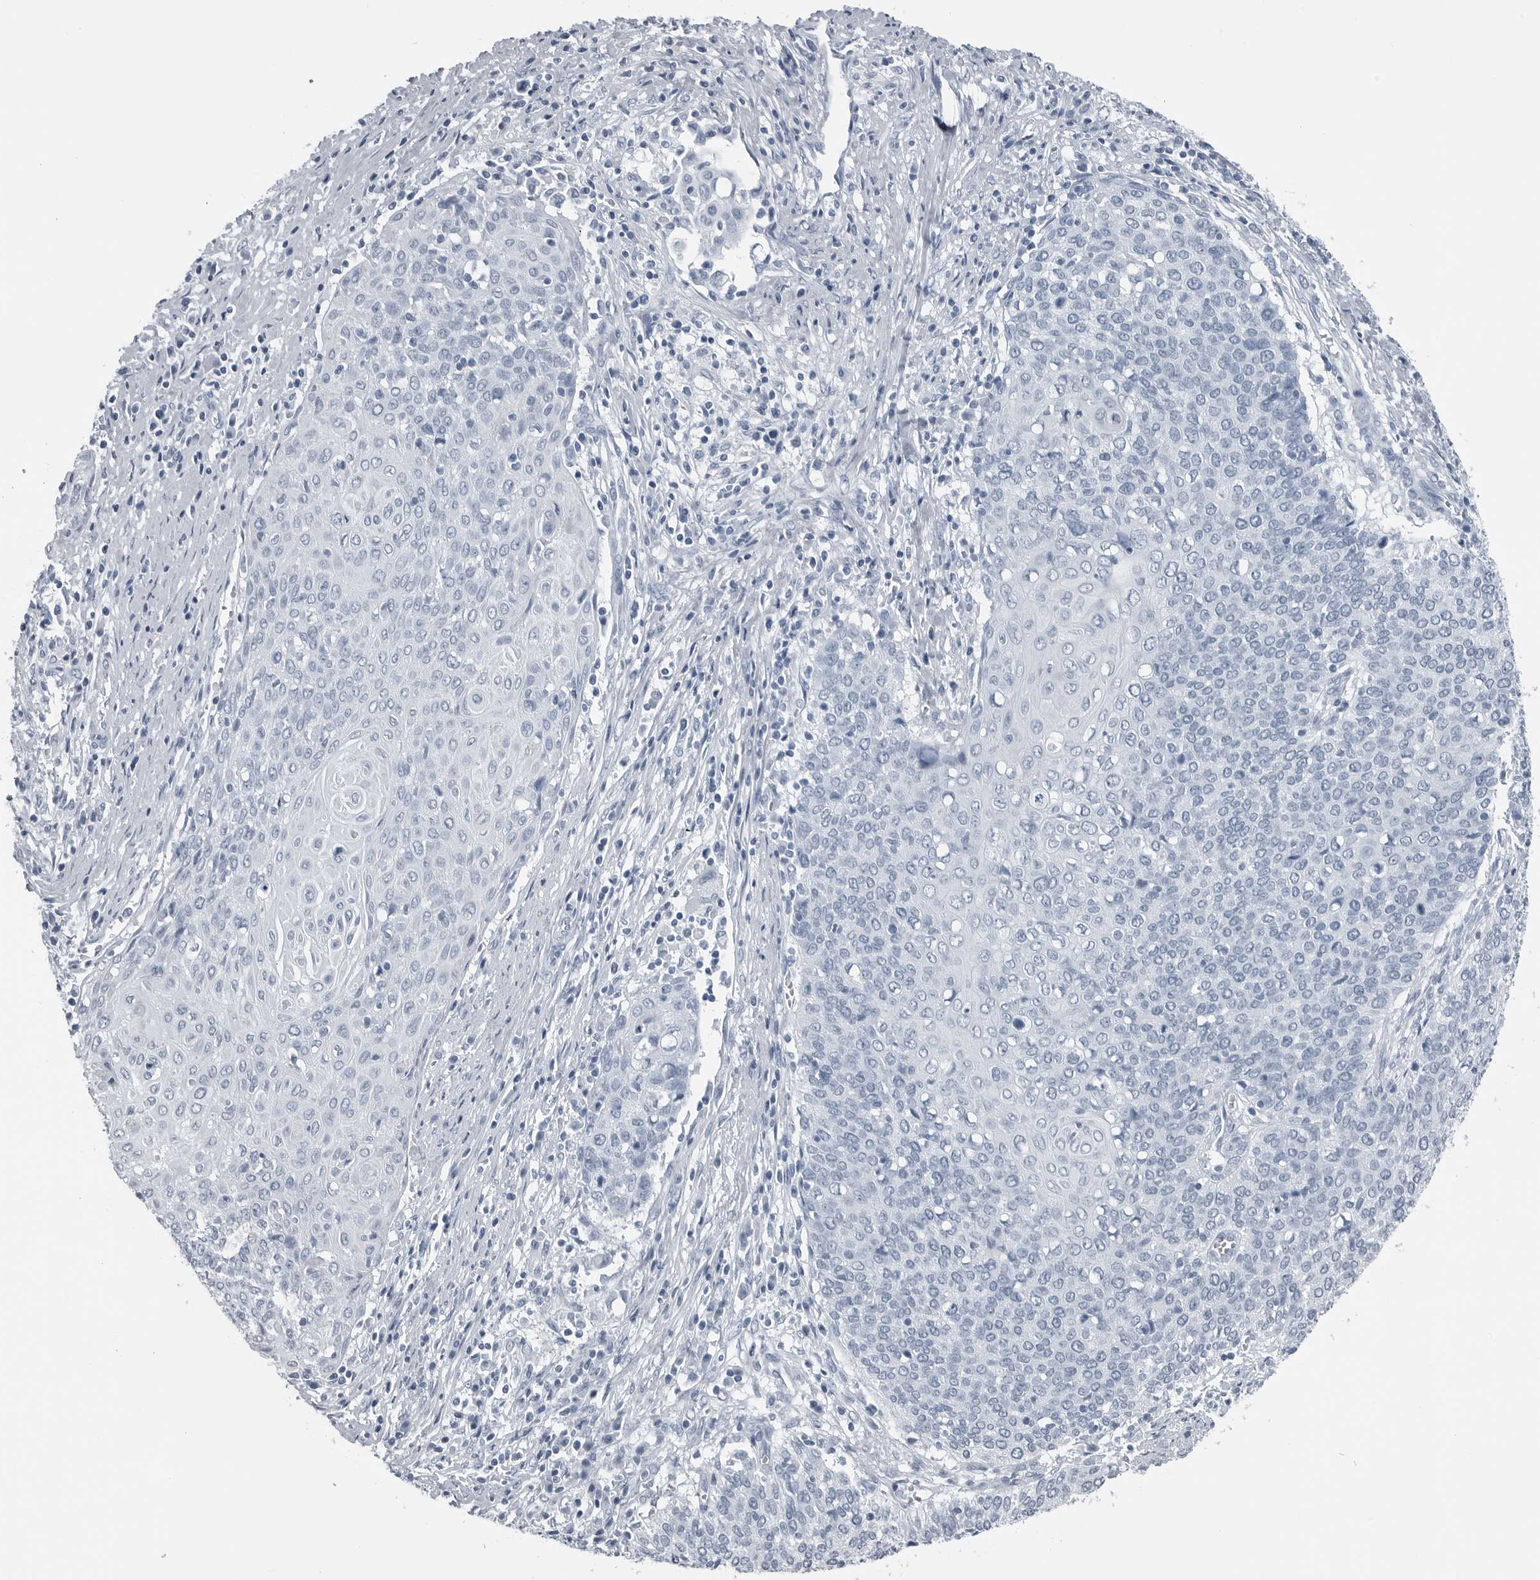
{"staining": {"intensity": "negative", "quantity": "none", "location": "none"}, "tissue": "cervical cancer", "cell_type": "Tumor cells", "image_type": "cancer", "snomed": [{"axis": "morphology", "description": "Squamous cell carcinoma, NOS"}, {"axis": "topography", "description": "Cervix"}], "caption": "Histopathology image shows no significant protein staining in tumor cells of cervical cancer (squamous cell carcinoma). The staining was performed using DAB (3,3'-diaminobenzidine) to visualize the protein expression in brown, while the nuclei were stained in blue with hematoxylin (Magnification: 20x).", "gene": "SPINK1", "patient": {"sex": "female", "age": 39}}